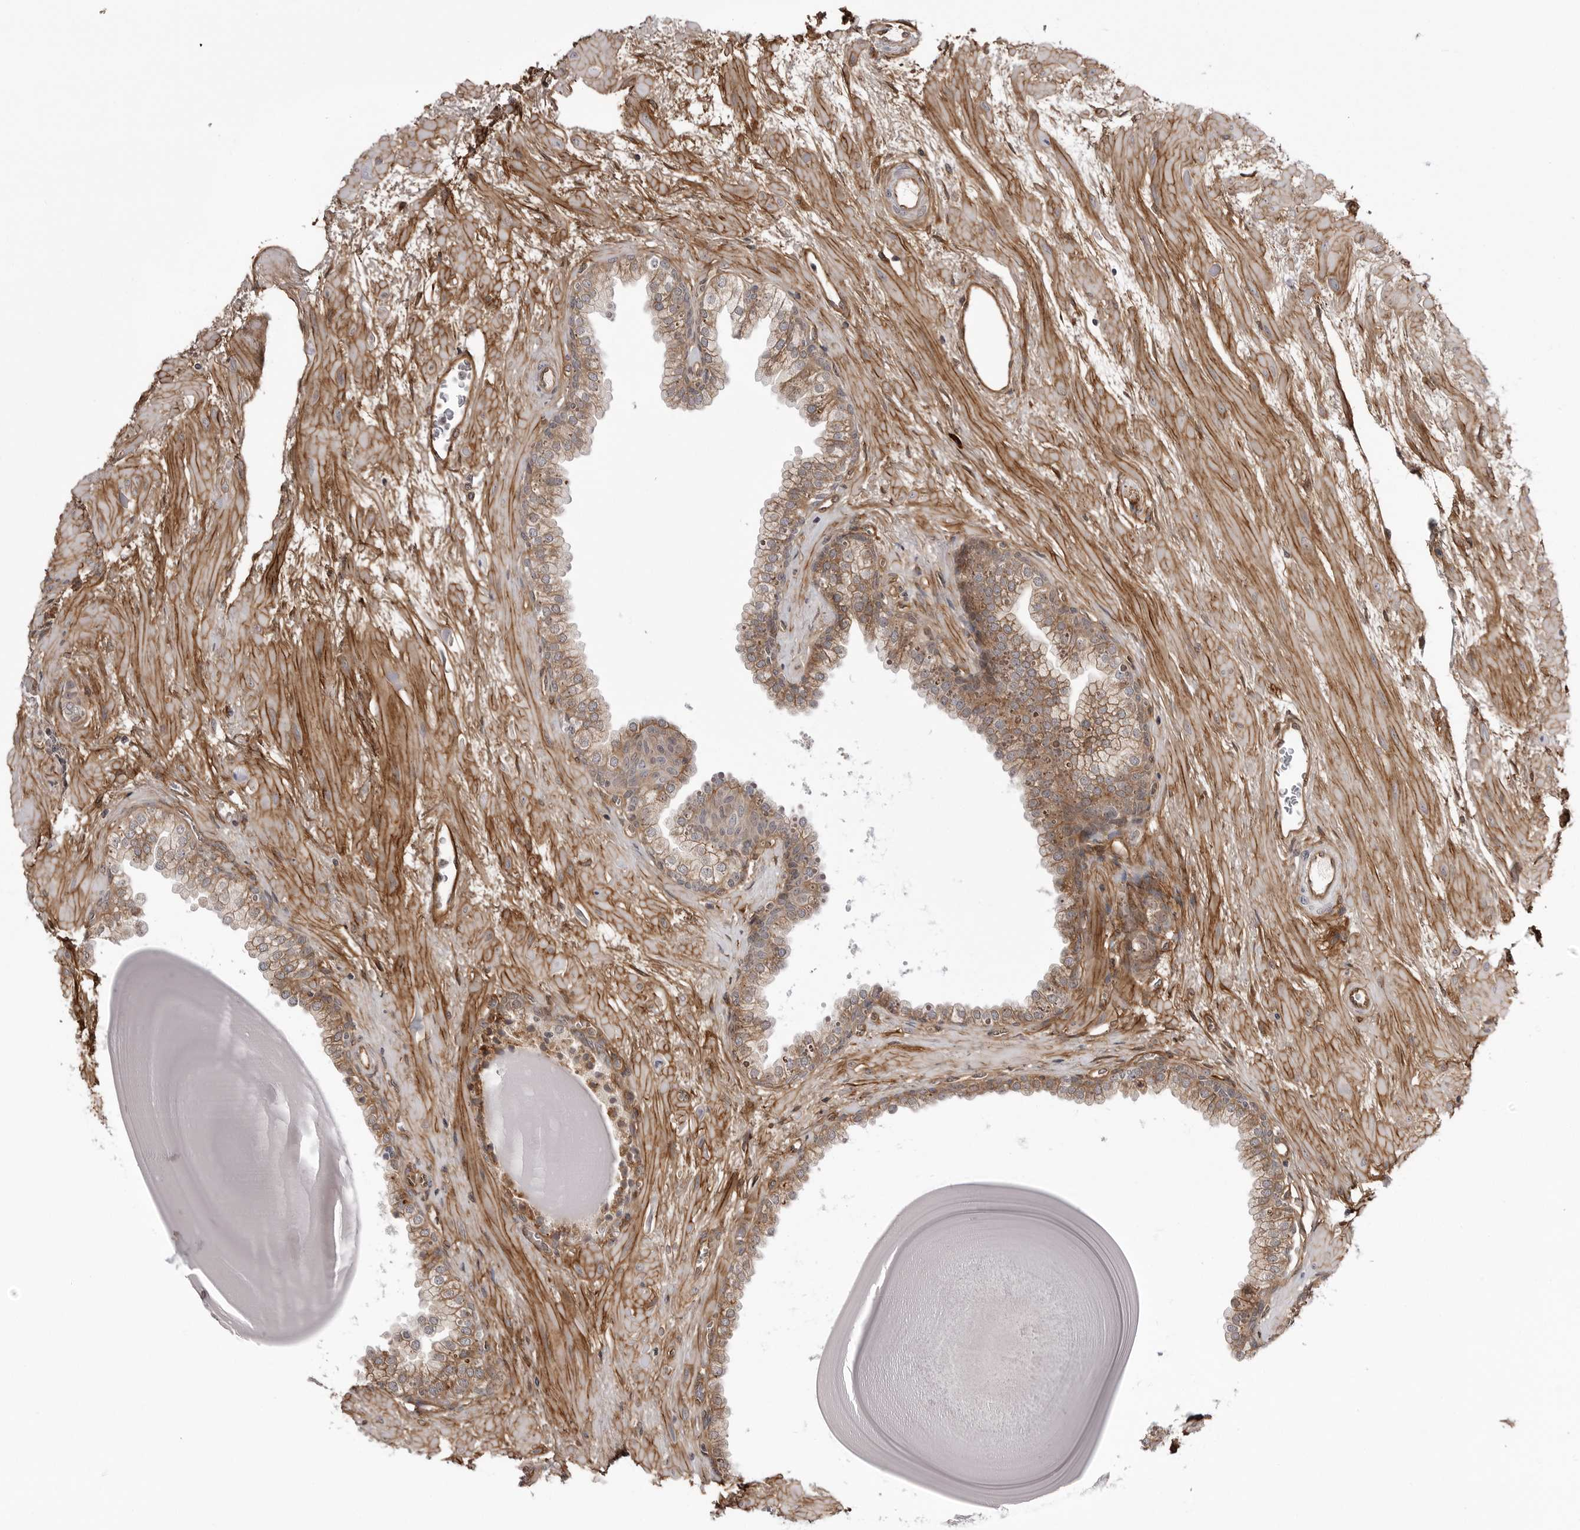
{"staining": {"intensity": "moderate", "quantity": ">75%", "location": "cytoplasmic/membranous"}, "tissue": "prostate", "cell_type": "Glandular cells", "image_type": "normal", "snomed": [{"axis": "morphology", "description": "Normal tissue, NOS"}, {"axis": "topography", "description": "Prostate"}], "caption": "This micrograph demonstrates immunohistochemistry (IHC) staining of unremarkable prostate, with medium moderate cytoplasmic/membranous positivity in about >75% of glandular cells.", "gene": "ARL5A", "patient": {"sex": "male", "age": 48}}